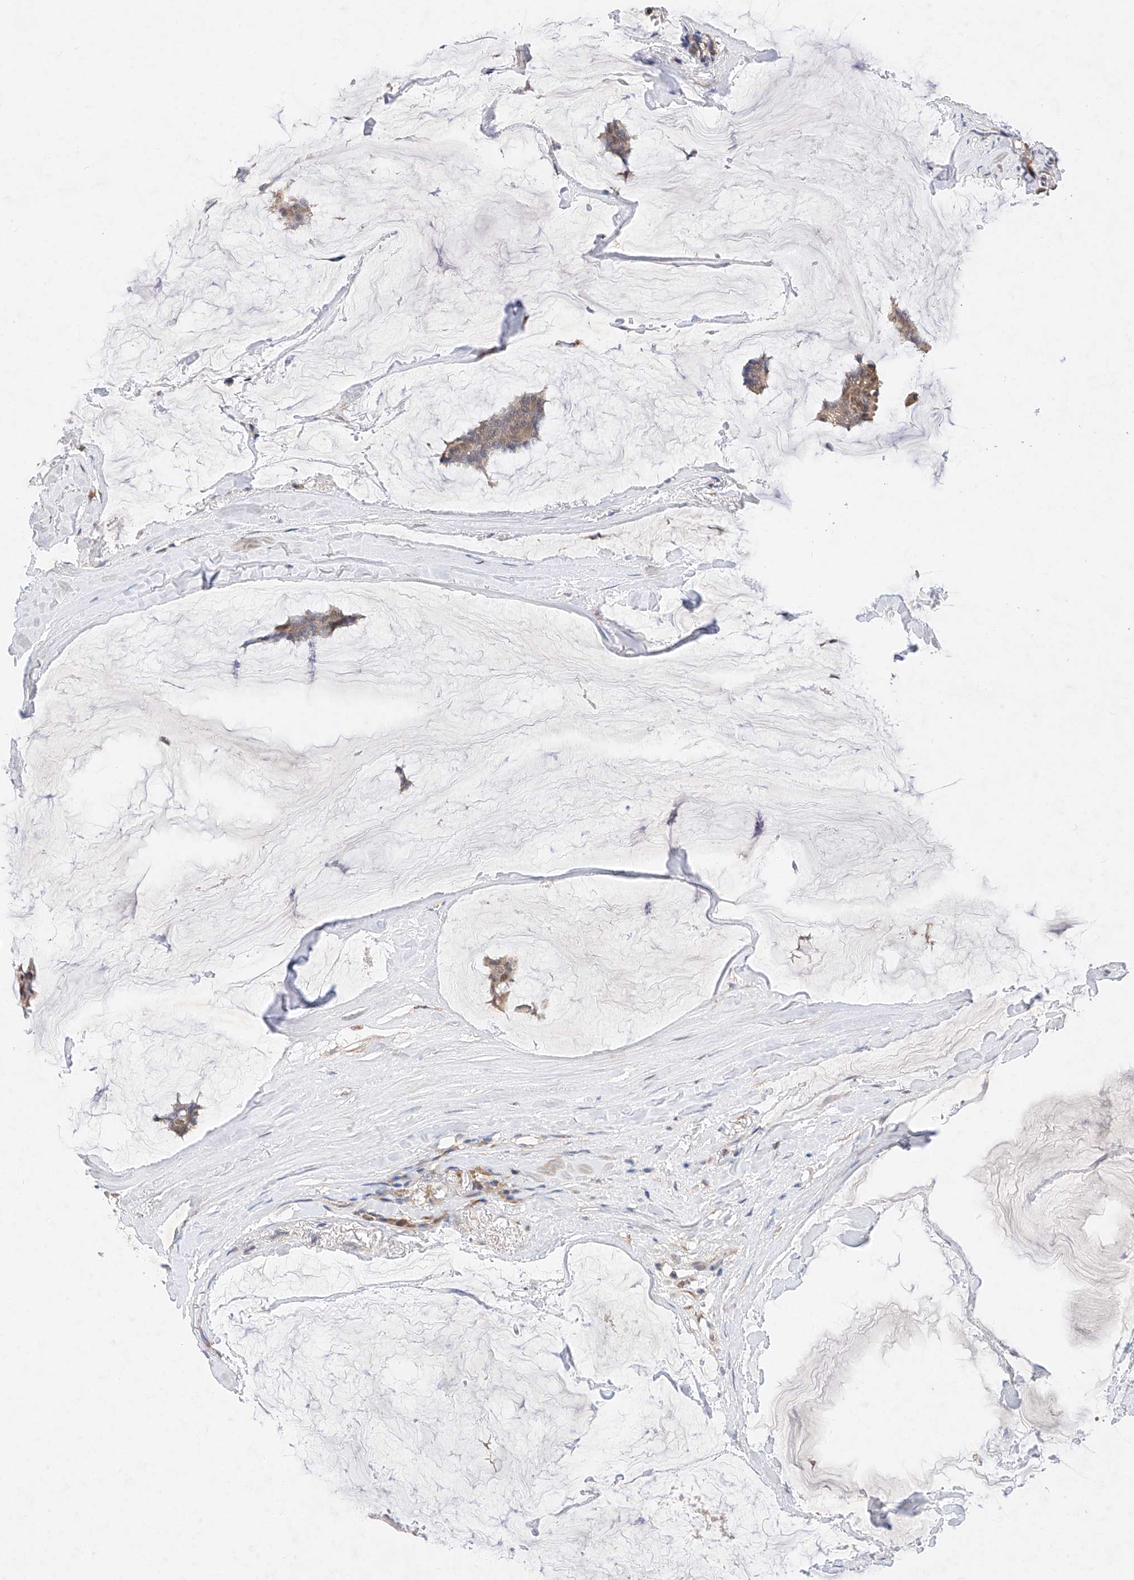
{"staining": {"intensity": "moderate", "quantity": ">75%", "location": "cytoplasmic/membranous,nuclear"}, "tissue": "breast cancer", "cell_type": "Tumor cells", "image_type": "cancer", "snomed": [{"axis": "morphology", "description": "Duct carcinoma"}, {"axis": "topography", "description": "Breast"}], "caption": "Breast cancer (invasive ductal carcinoma) tissue exhibits moderate cytoplasmic/membranous and nuclear expression in approximately >75% of tumor cells", "gene": "ZSCAN4", "patient": {"sex": "female", "age": 93}}